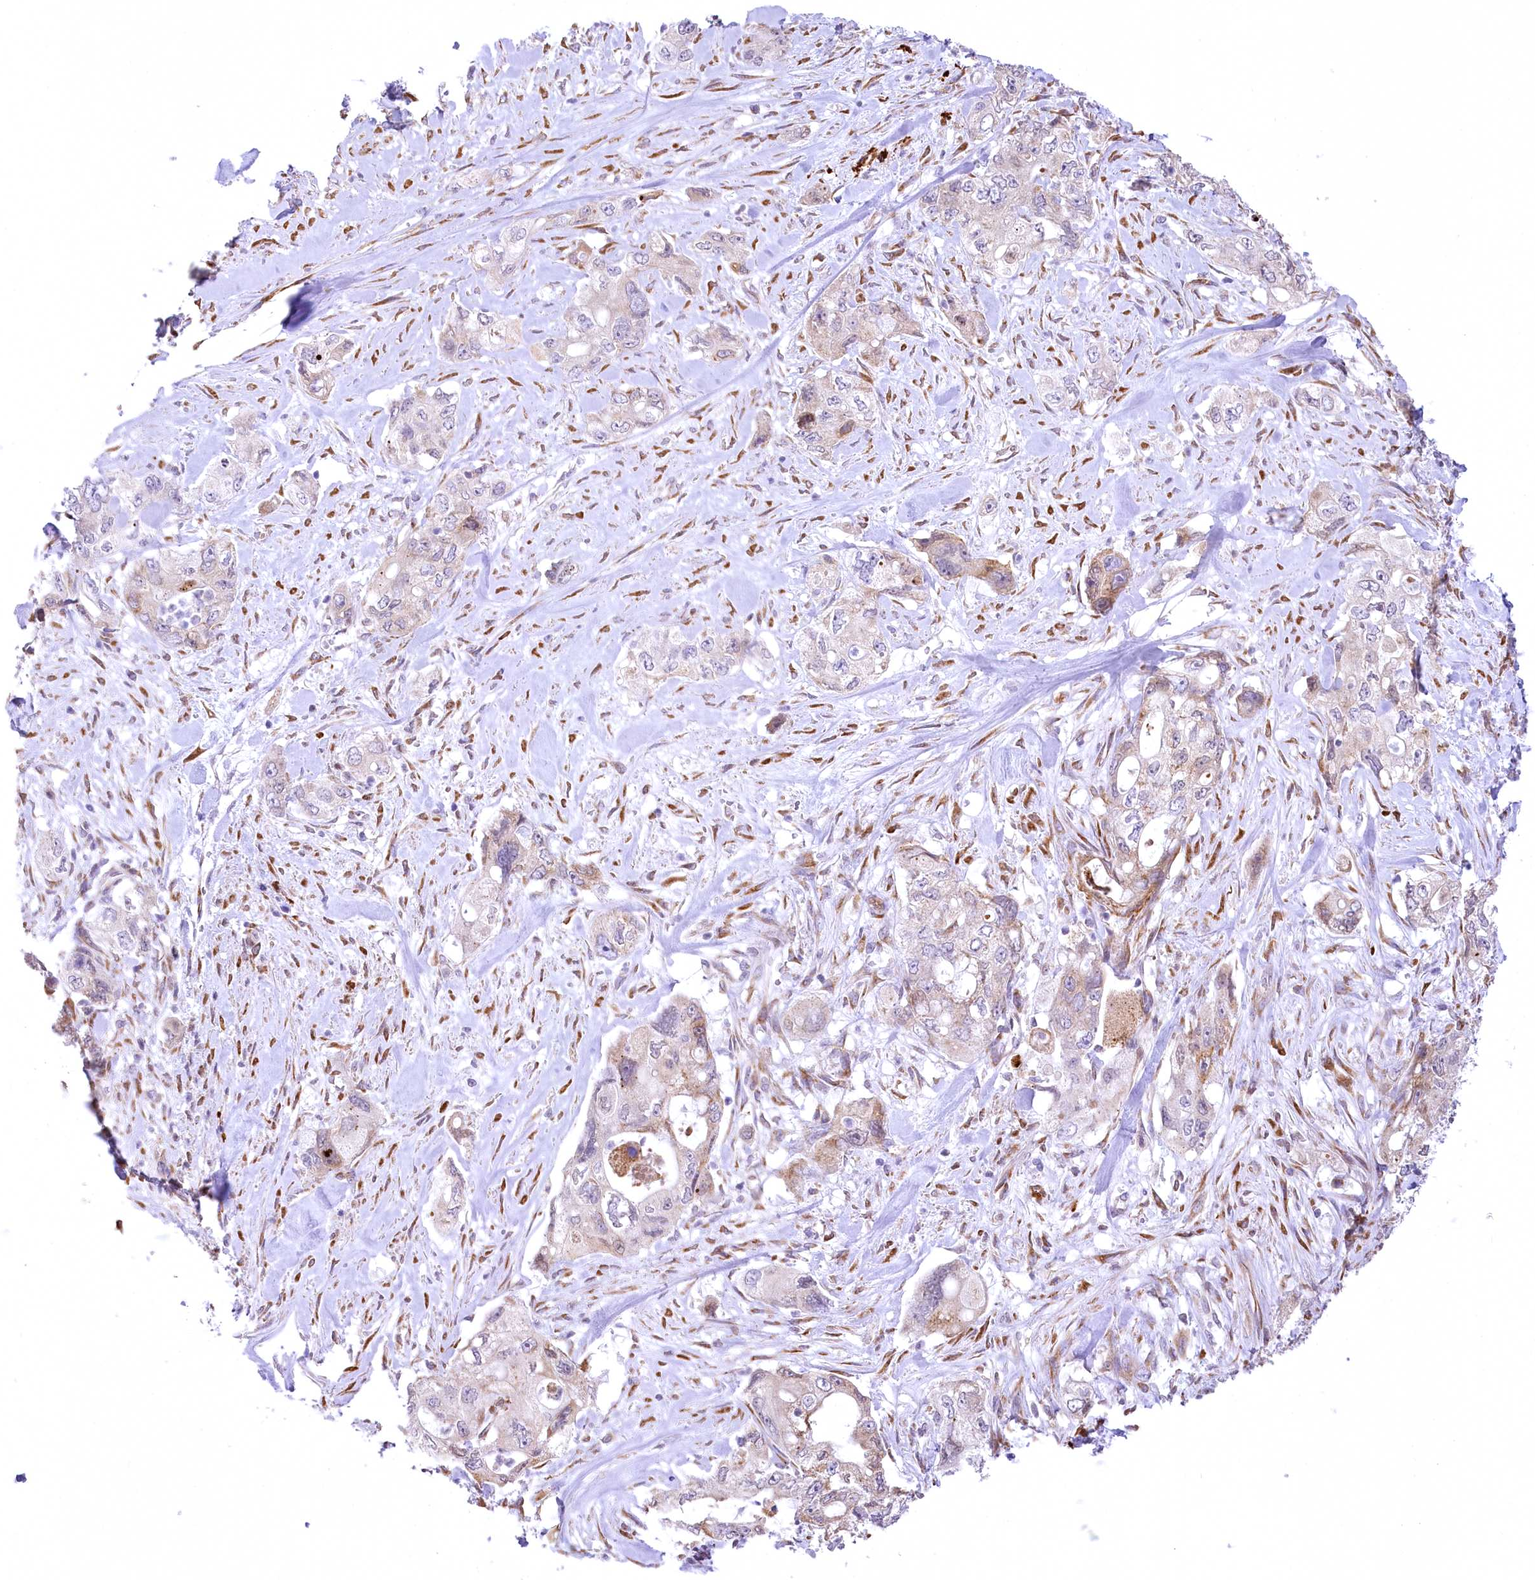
{"staining": {"intensity": "moderate", "quantity": "<25%", "location": "cytoplasmic/membranous"}, "tissue": "pancreatic cancer", "cell_type": "Tumor cells", "image_type": "cancer", "snomed": [{"axis": "morphology", "description": "Adenocarcinoma, NOS"}, {"axis": "topography", "description": "Pancreas"}], "caption": "IHC of human pancreatic adenocarcinoma displays low levels of moderate cytoplasmic/membranous staining in about <25% of tumor cells.", "gene": "NCKAP5", "patient": {"sex": "female", "age": 73}}